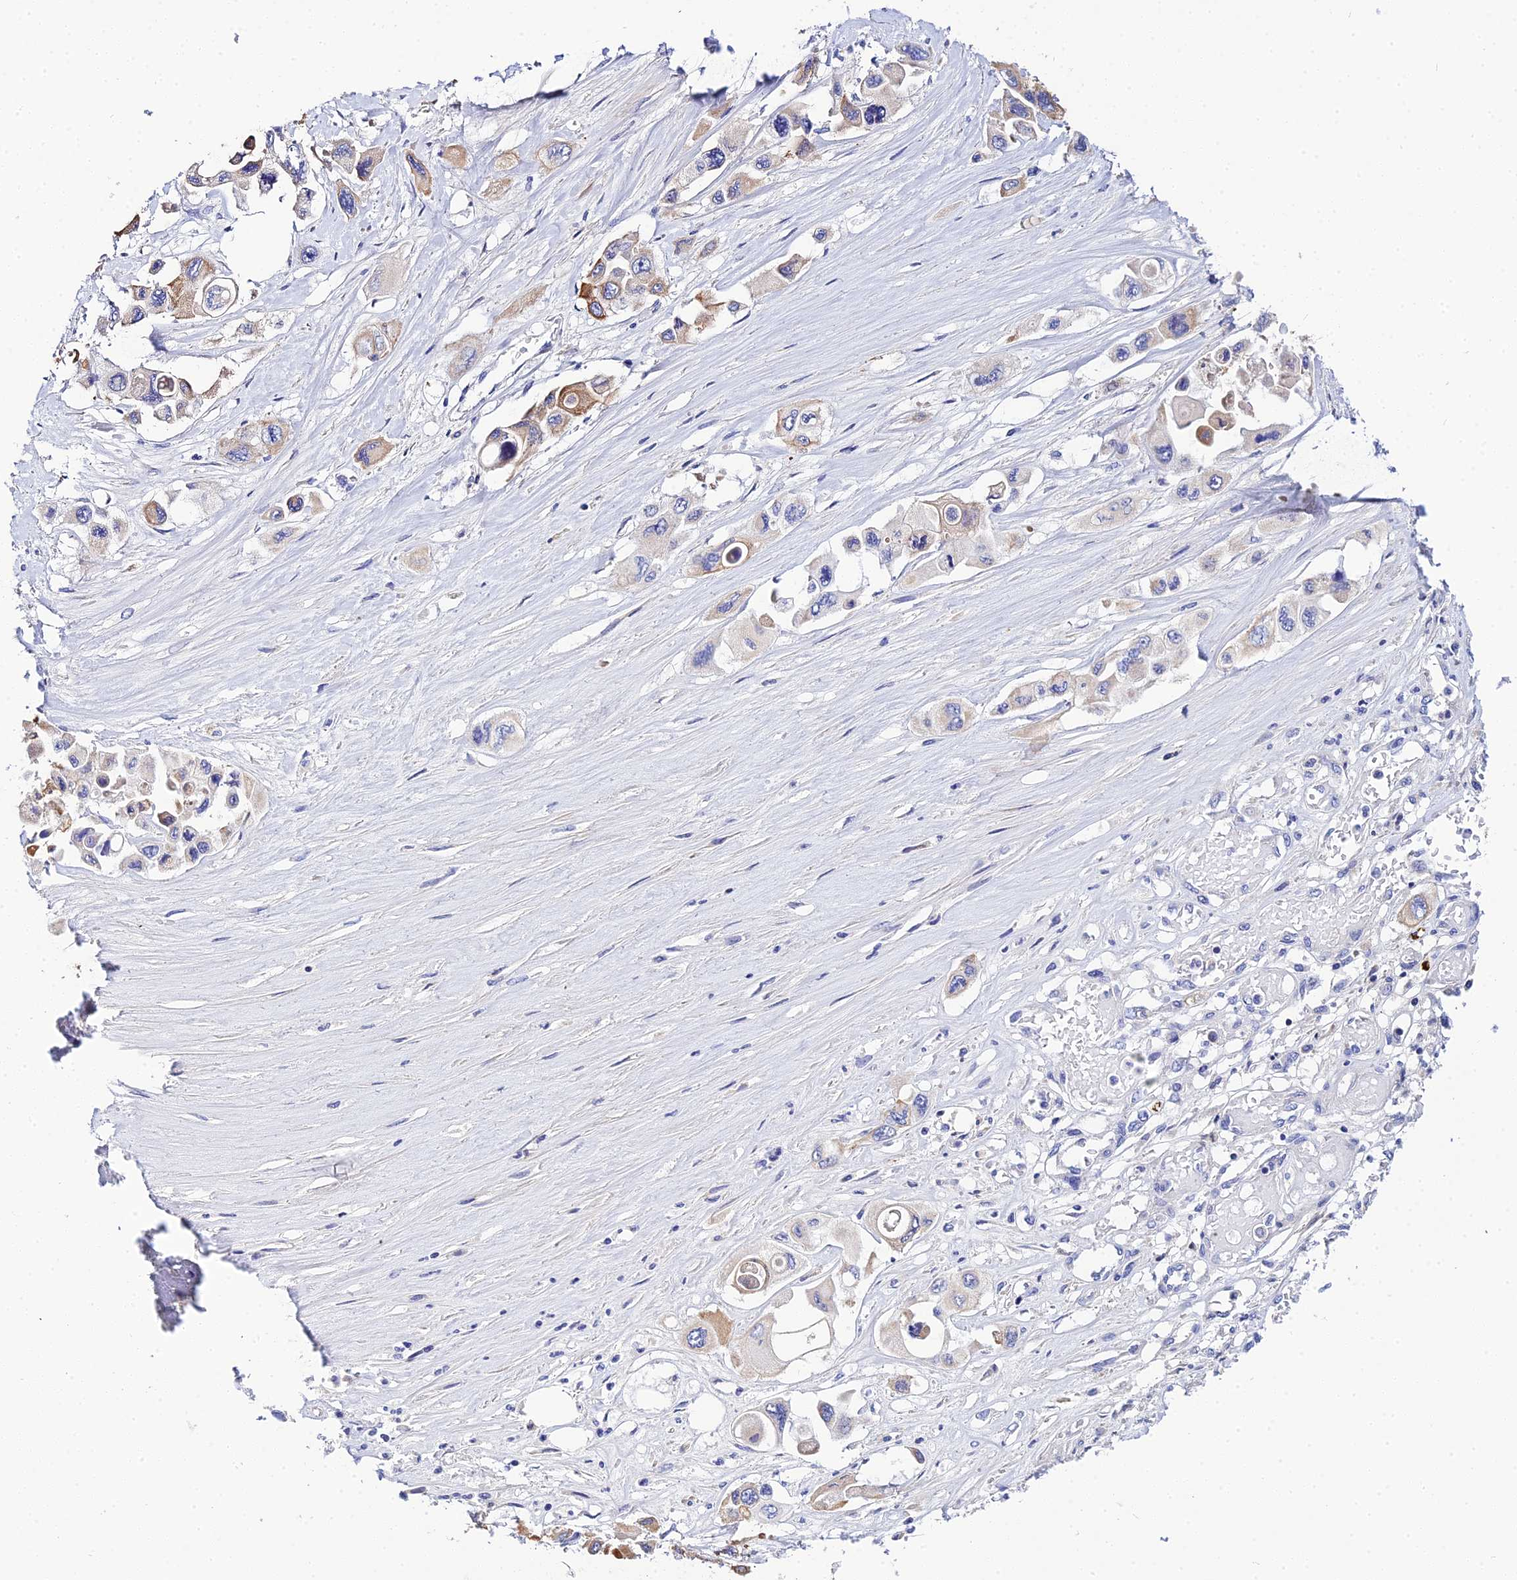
{"staining": {"intensity": "weak", "quantity": "25%-75%", "location": "cytoplasmic/membranous"}, "tissue": "pancreatic cancer", "cell_type": "Tumor cells", "image_type": "cancer", "snomed": [{"axis": "morphology", "description": "Adenocarcinoma, NOS"}, {"axis": "topography", "description": "Pancreas"}], "caption": "Immunohistochemical staining of human pancreatic cancer displays low levels of weak cytoplasmic/membranous protein positivity in approximately 25%-75% of tumor cells.", "gene": "ZXDA", "patient": {"sex": "male", "age": 92}}